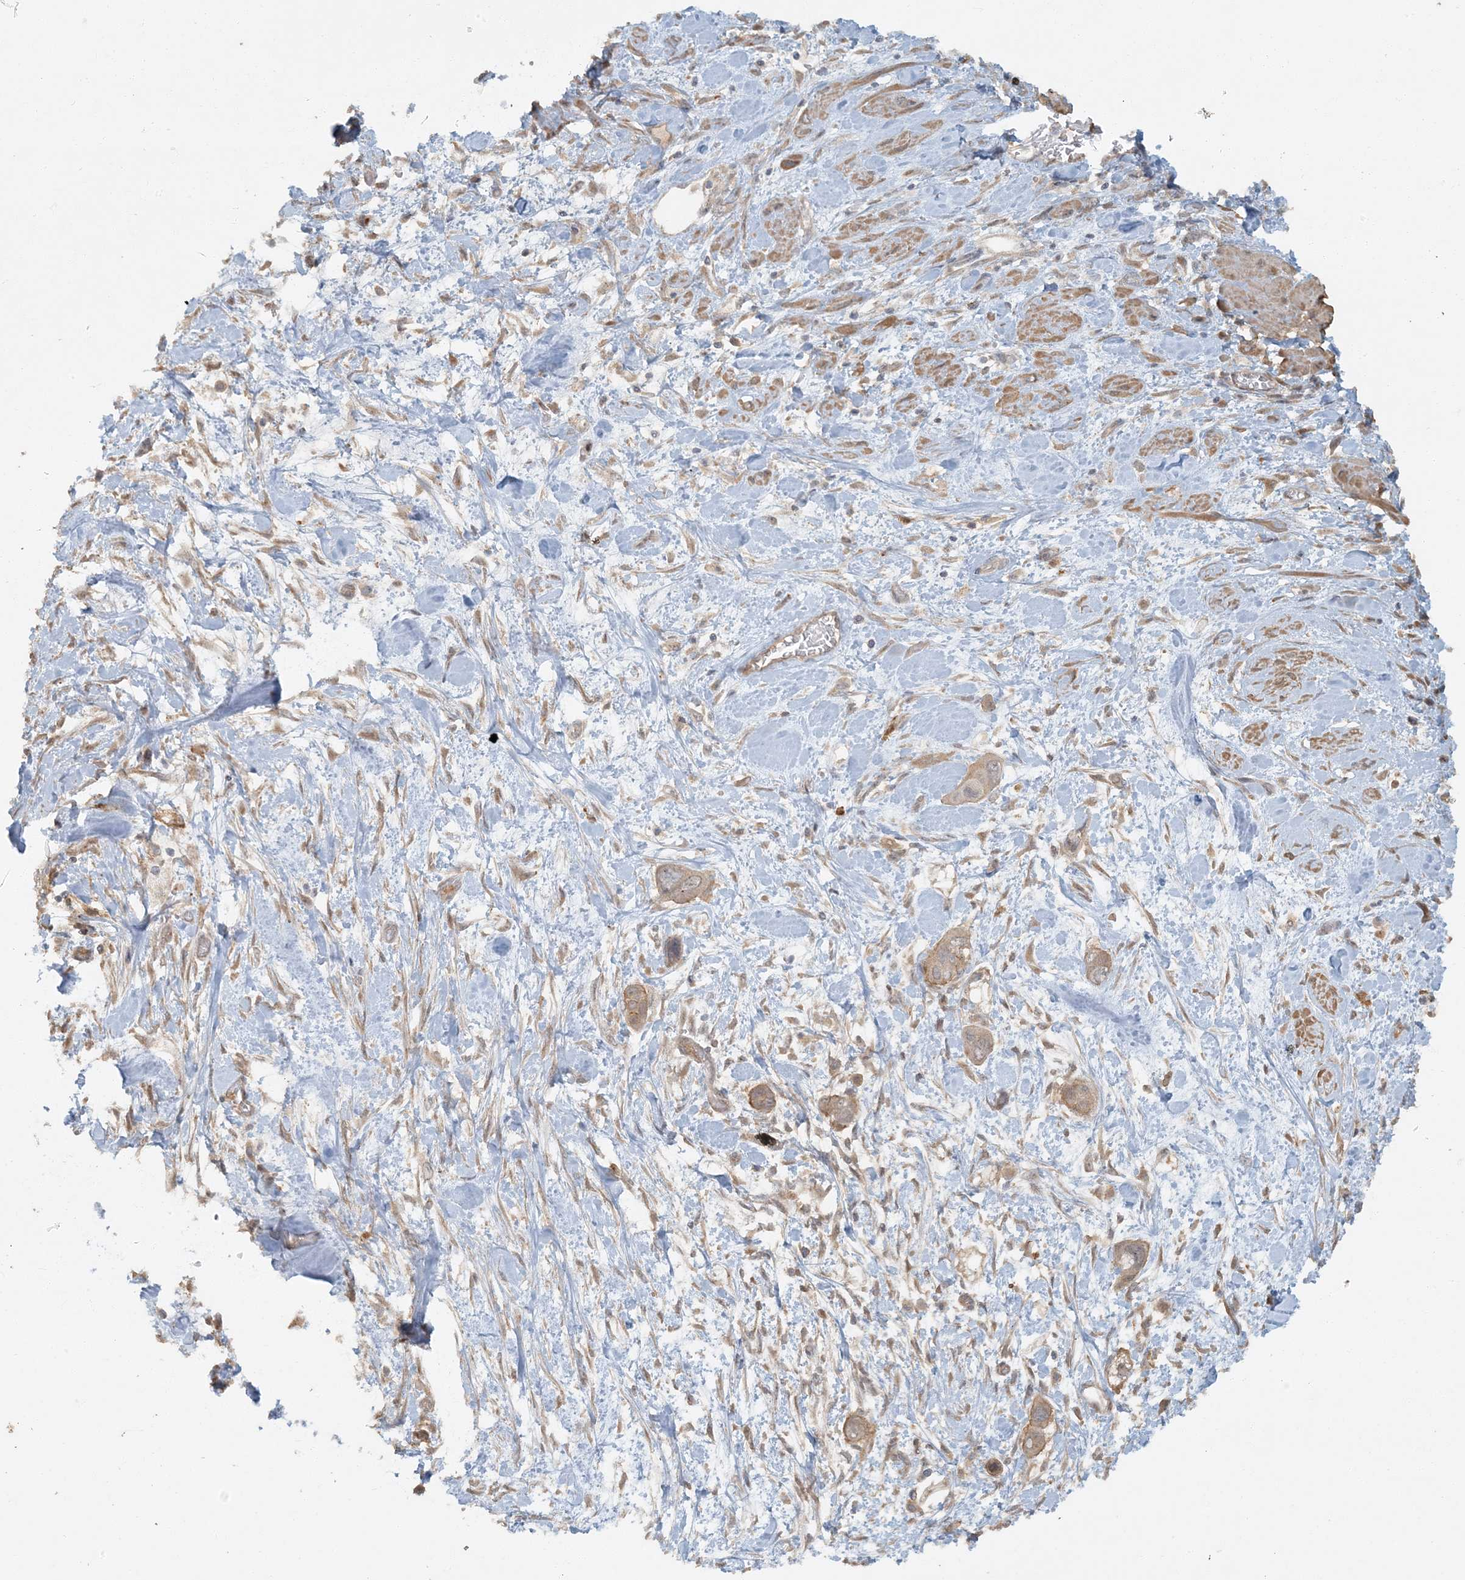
{"staining": {"intensity": "moderate", "quantity": ">75%", "location": "cytoplasmic/membranous"}, "tissue": "pancreatic cancer", "cell_type": "Tumor cells", "image_type": "cancer", "snomed": [{"axis": "morphology", "description": "Adenocarcinoma, NOS"}, {"axis": "topography", "description": "Pancreas"}], "caption": "This is a micrograph of immunohistochemistry staining of adenocarcinoma (pancreatic), which shows moderate positivity in the cytoplasmic/membranous of tumor cells.", "gene": "AK9", "patient": {"sex": "male", "age": 68}}